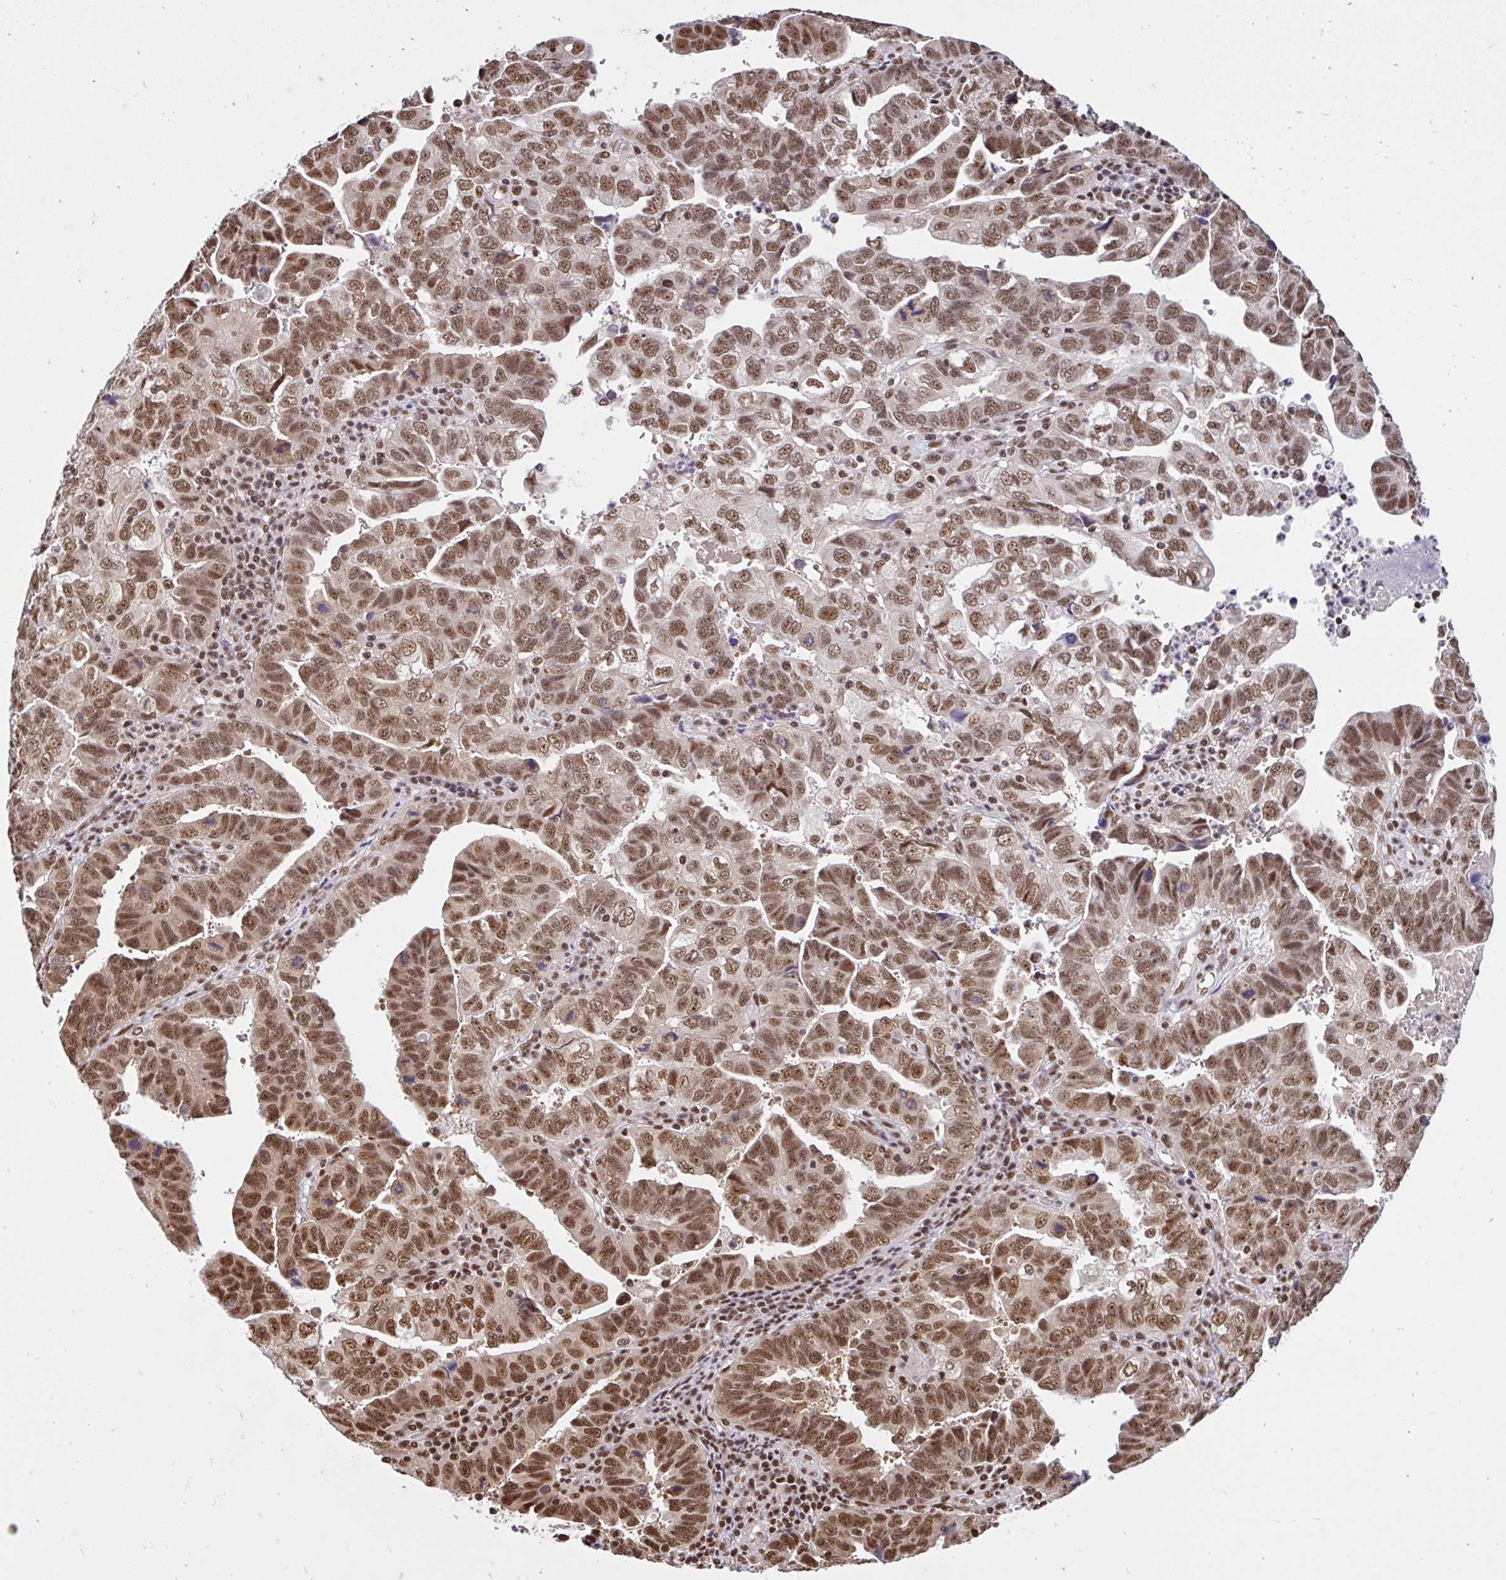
{"staining": {"intensity": "moderate", "quantity": ">75%", "location": "nuclear"}, "tissue": "endometrial cancer", "cell_type": "Tumor cells", "image_type": "cancer", "snomed": [{"axis": "morphology", "description": "Adenocarcinoma, NOS"}, {"axis": "topography", "description": "Uterus"}], "caption": "Endometrial adenocarcinoma stained with DAB IHC shows medium levels of moderate nuclear positivity in about >75% of tumor cells.", "gene": "ABCA9", "patient": {"sex": "female", "age": 62}}